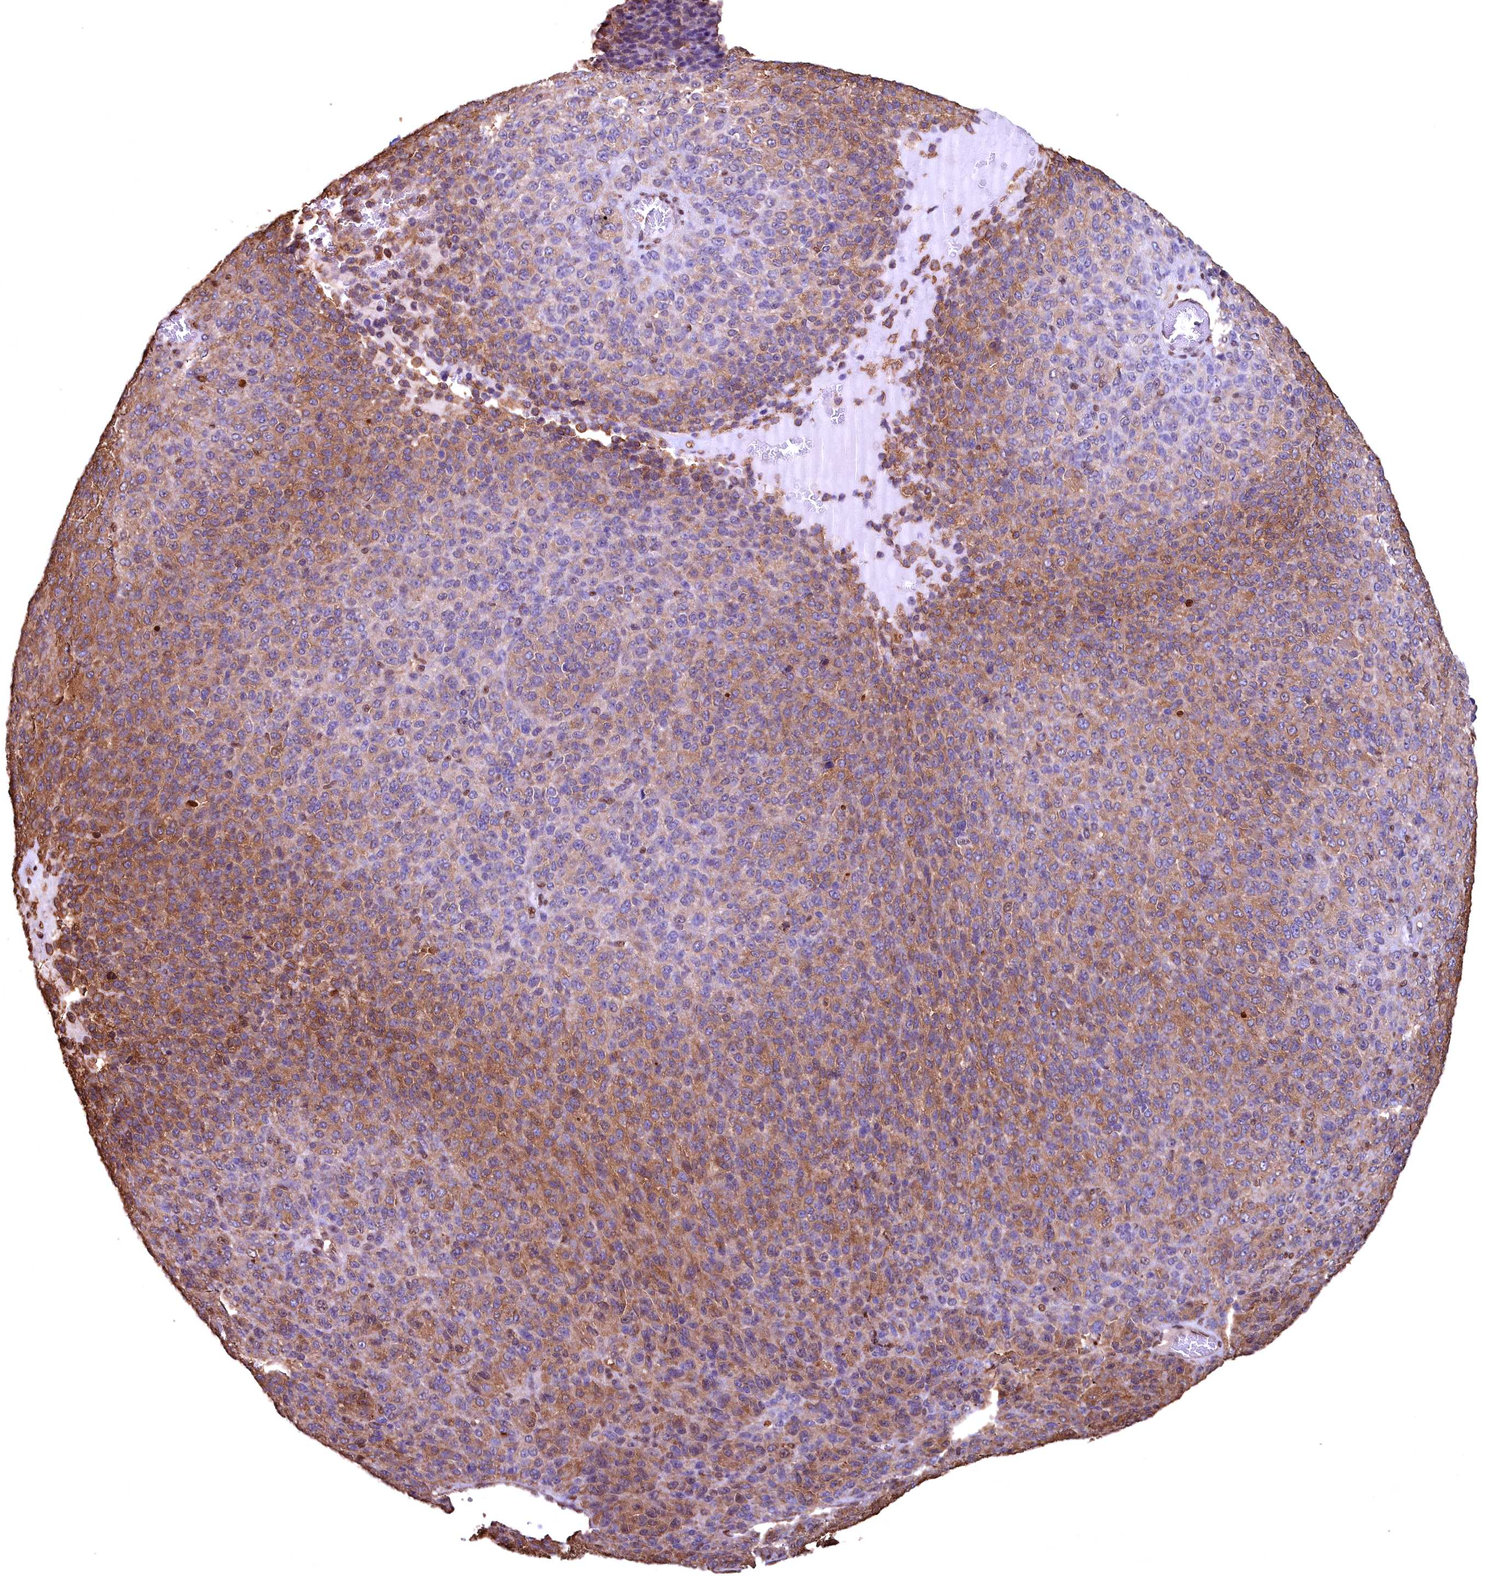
{"staining": {"intensity": "moderate", "quantity": ">75%", "location": "cytoplasmic/membranous"}, "tissue": "melanoma", "cell_type": "Tumor cells", "image_type": "cancer", "snomed": [{"axis": "morphology", "description": "Malignant melanoma, Metastatic site"}, {"axis": "topography", "description": "Brain"}], "caption": "Melanoma was stained to show a protein in brown. There is medium levels of moderate cytoplasmic/membranous staining in about >75% of tumor cells. (DAB = brown stain, brightfield microscopy at high magnification).", "gene": "GAPDH", "patient": {"sex": "female", "age": 56}}